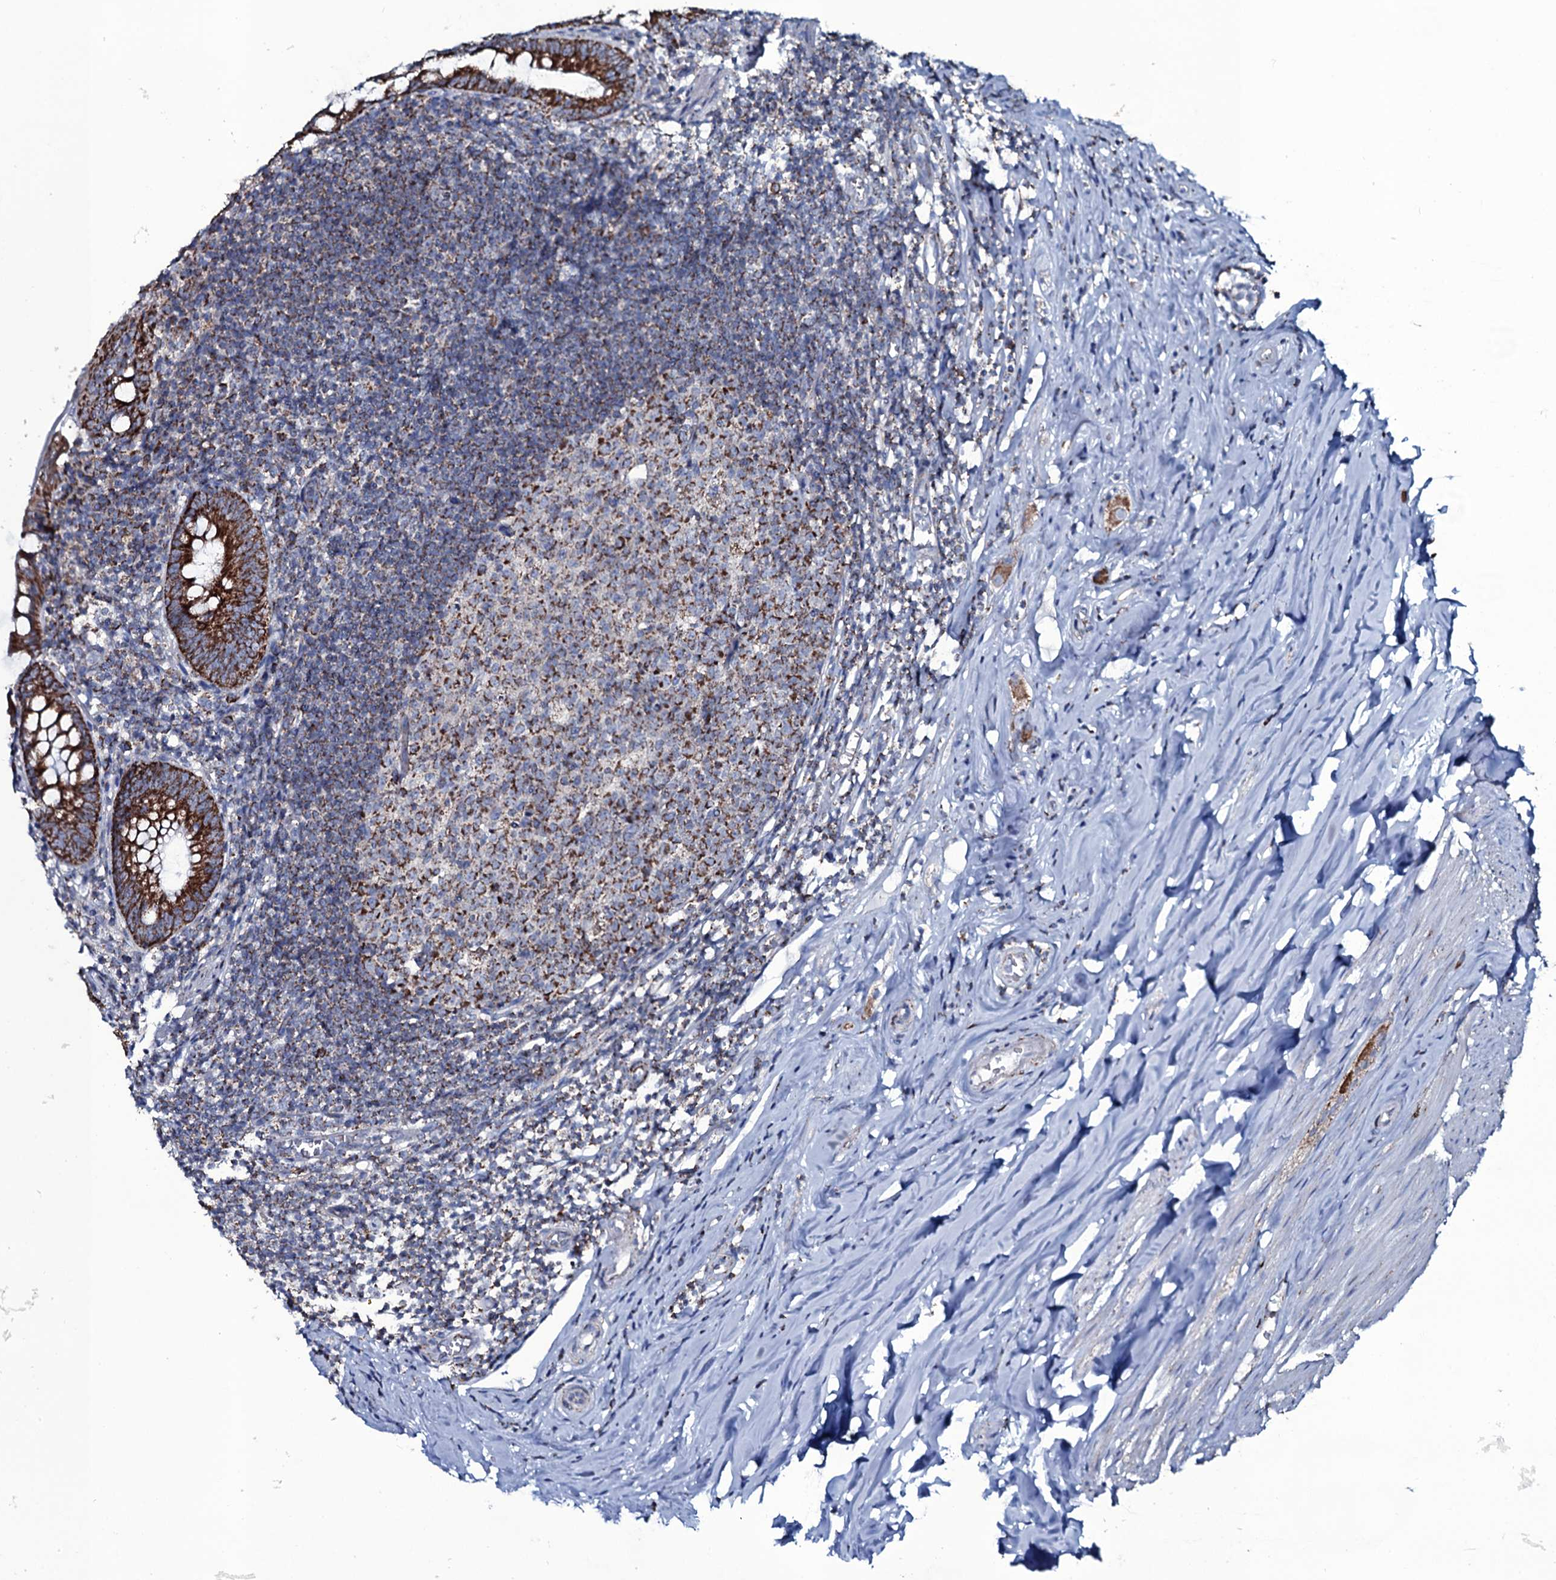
{"staining": {"intensity": "strong", "quantity": ">75%", "location": "cytoplasmic/membranous"}, "tissue": "appendix", "cell_type": "Glandular cells", "image_type": "normal", "snomed": [{"axis": "morphology", "description": "Normal tissue, NOS"}, {"axis": "topography", "description": "Appendix"}], "caption": "Immunohistochemical staining of benign human appendix displays strong cytoplasmic/membranous protein positivity in approximately >75% of glandular cells.", "gene": "MRPS35", "patient": {"sex": "female", "age": 51}}